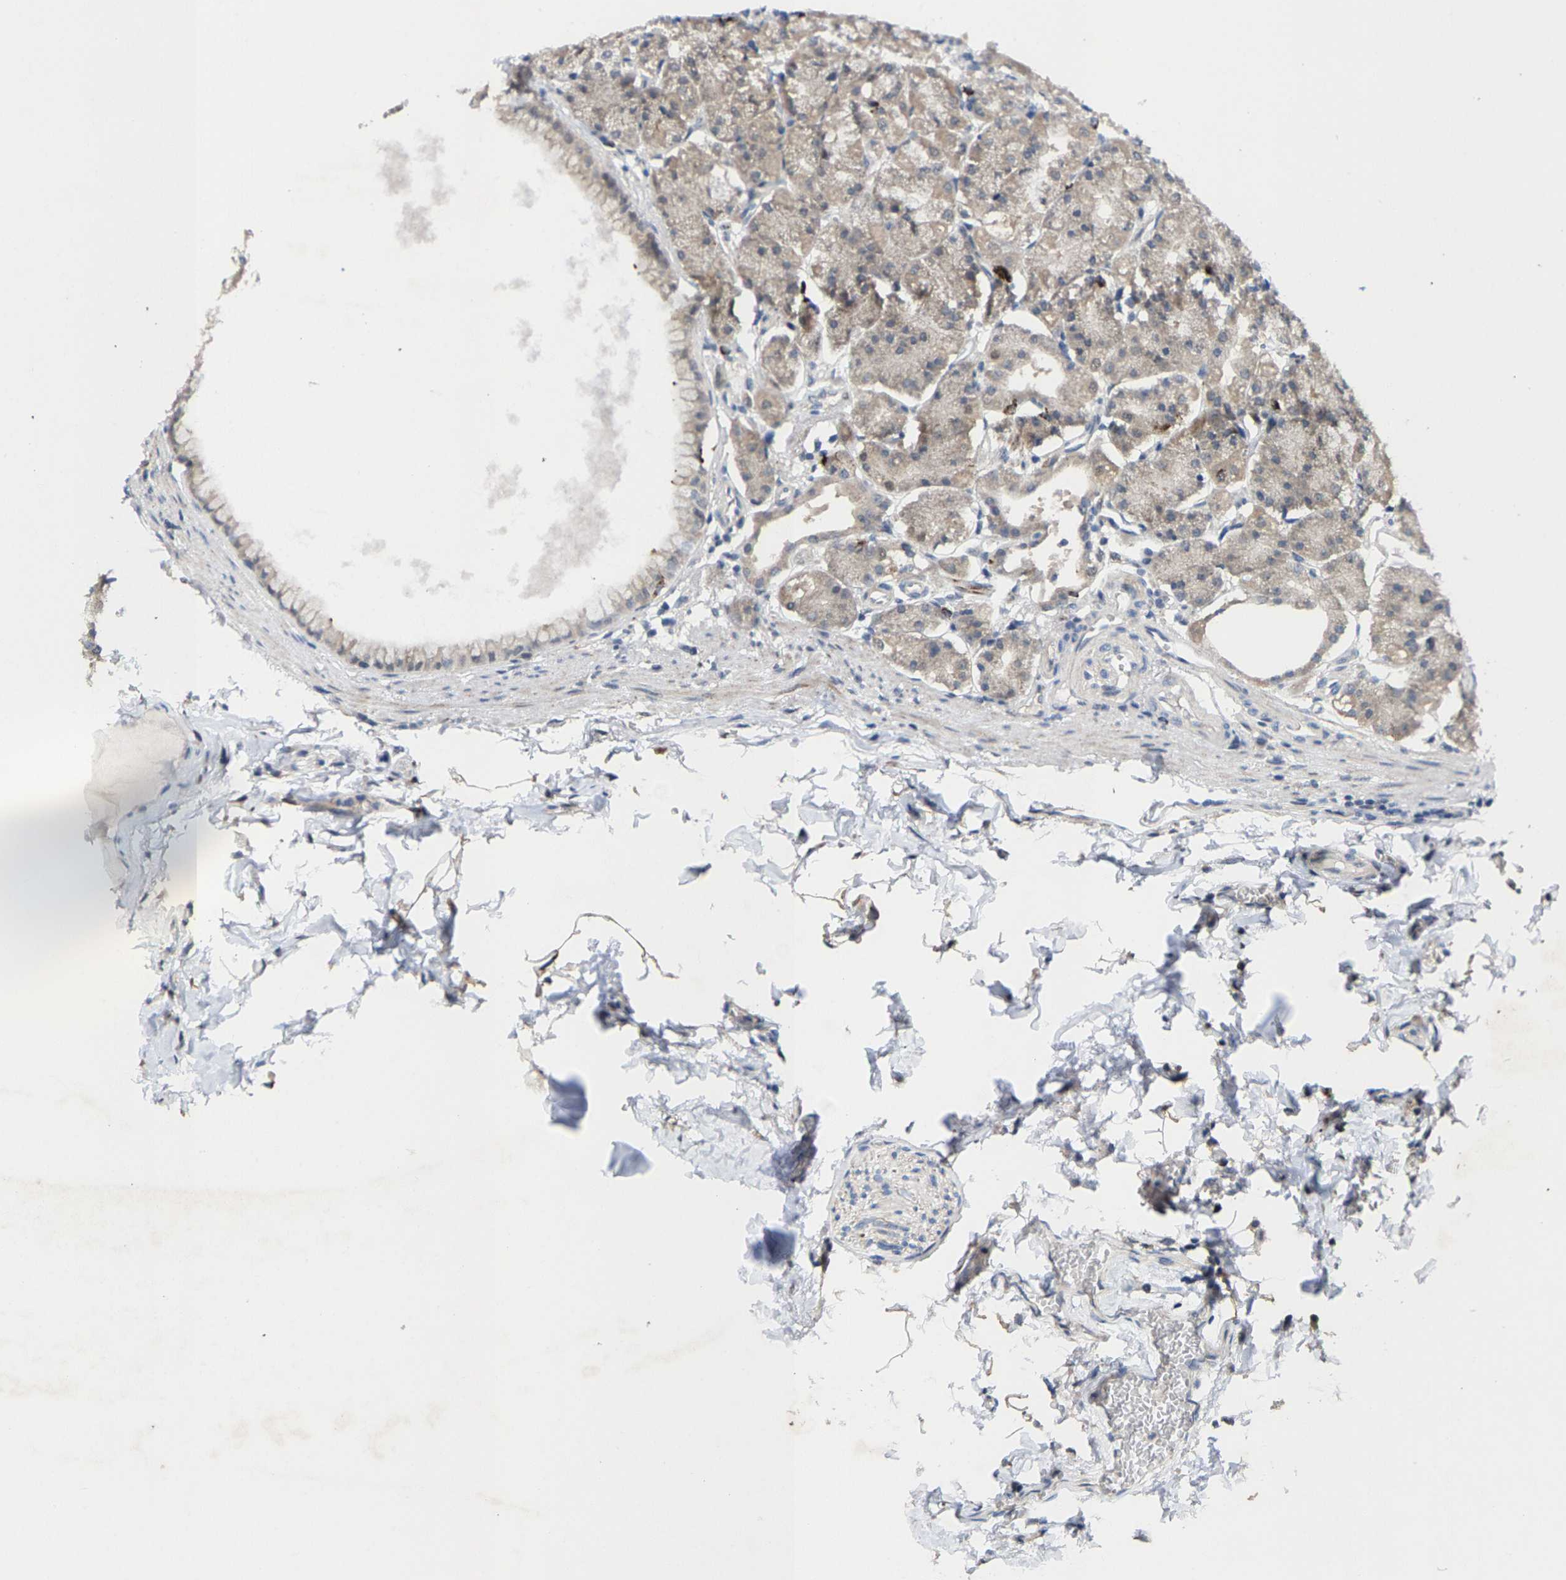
{"staining": {"intensity": "moderate", "quantity": "<25%", "location": "cytoplasmic/membranous,nuclear"}, "tissue": "stomach", "cell_type": "Glandular cells", "image_type": "normal", "snomed": [{"axis": "morphology", "description": "Normal tissue, NOS"}, {"axis": "topography", "description": "Stomach, lower"}], "caption": "The photomicrograph exhibits immunohistochemical staining of unremarkable stomach. There is moderate cytoplasmic/membranous,nuclear expression is identified in approximately <25% of glandular cells.", "gene": "TDRKH", "patient": {"sex": "male", "age": 71}}